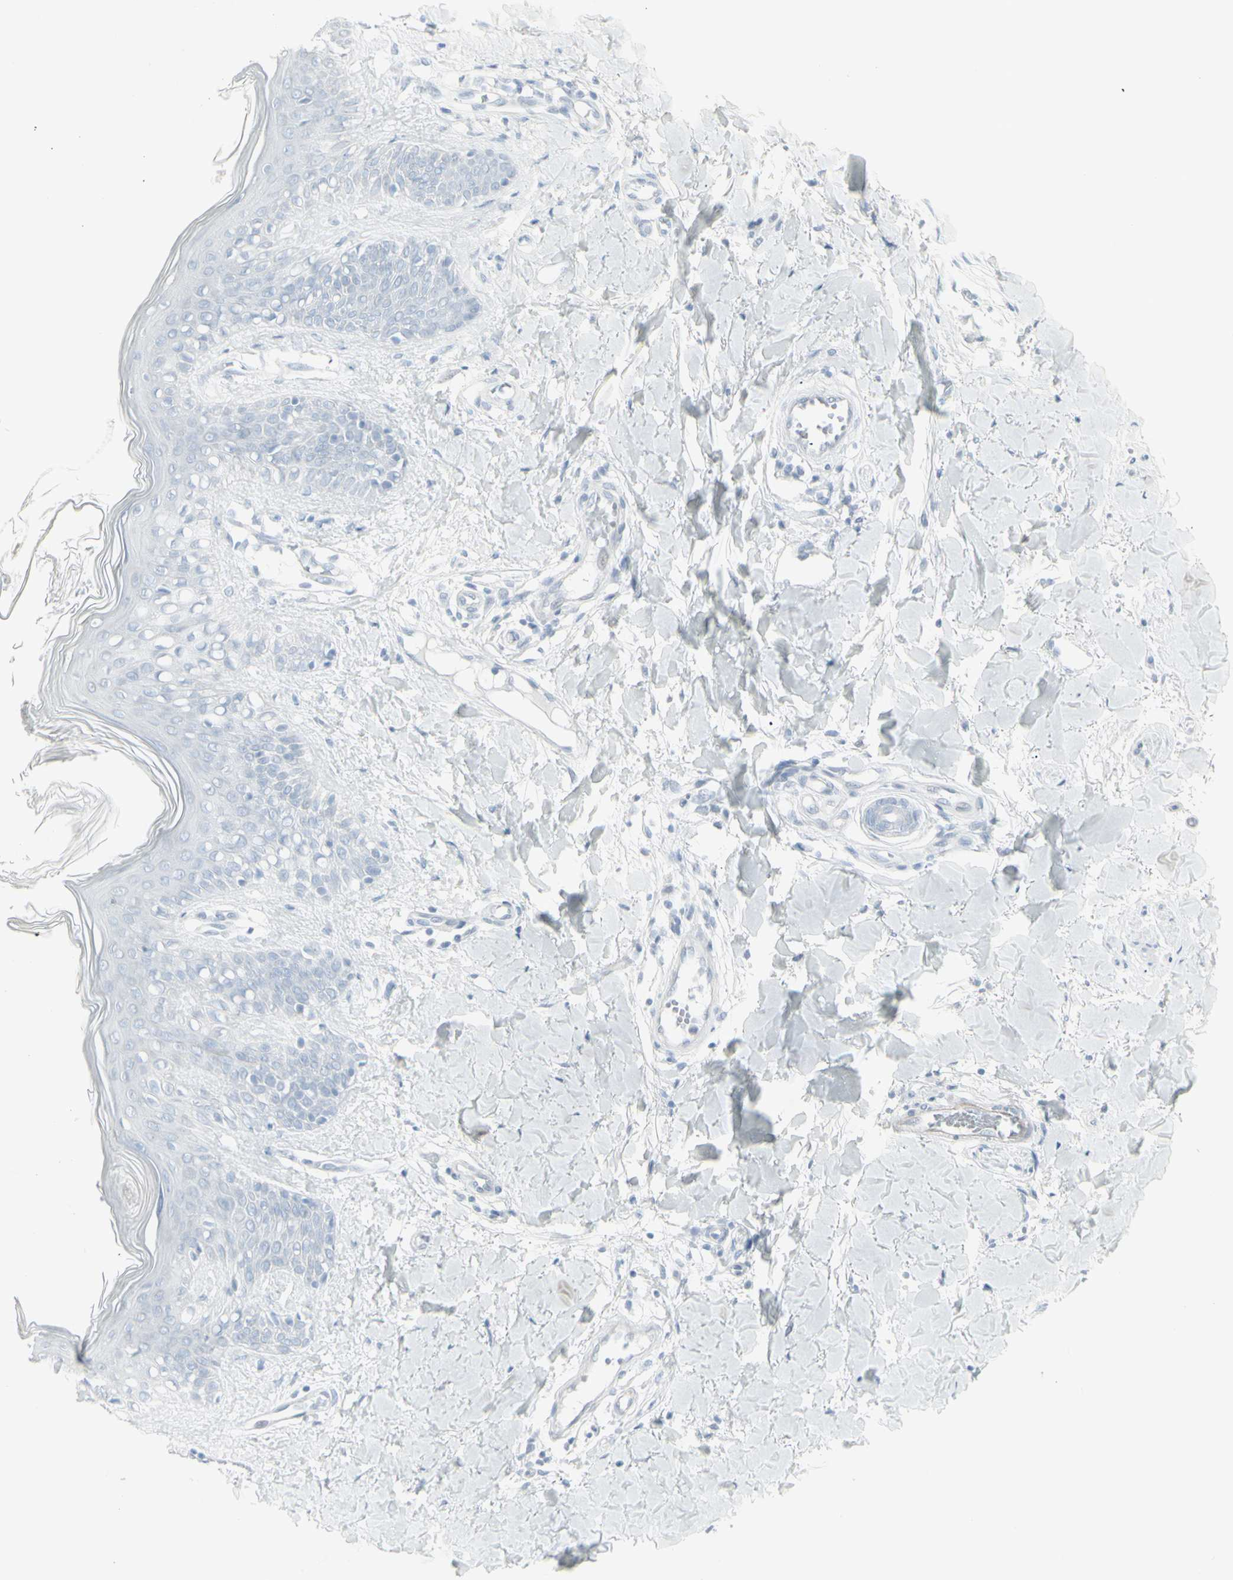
{"staining": {"intensity": "negative", "quantity": "none", "location": "none"}, "tissue": "skin", "cell_type": "Fibroblasts", "image_type": "normal", "snomed": [{"axis": "morphology", "description": "Normal tissue, NOS"}, {"axis": "topography", "description": "Skin"}], "caption": "This is a micrograph of IHC staining of benign skin, which shows no expression in fibroblasts.", "gene": "YBX2", "patient": {"sex": "male", "age": 16}}